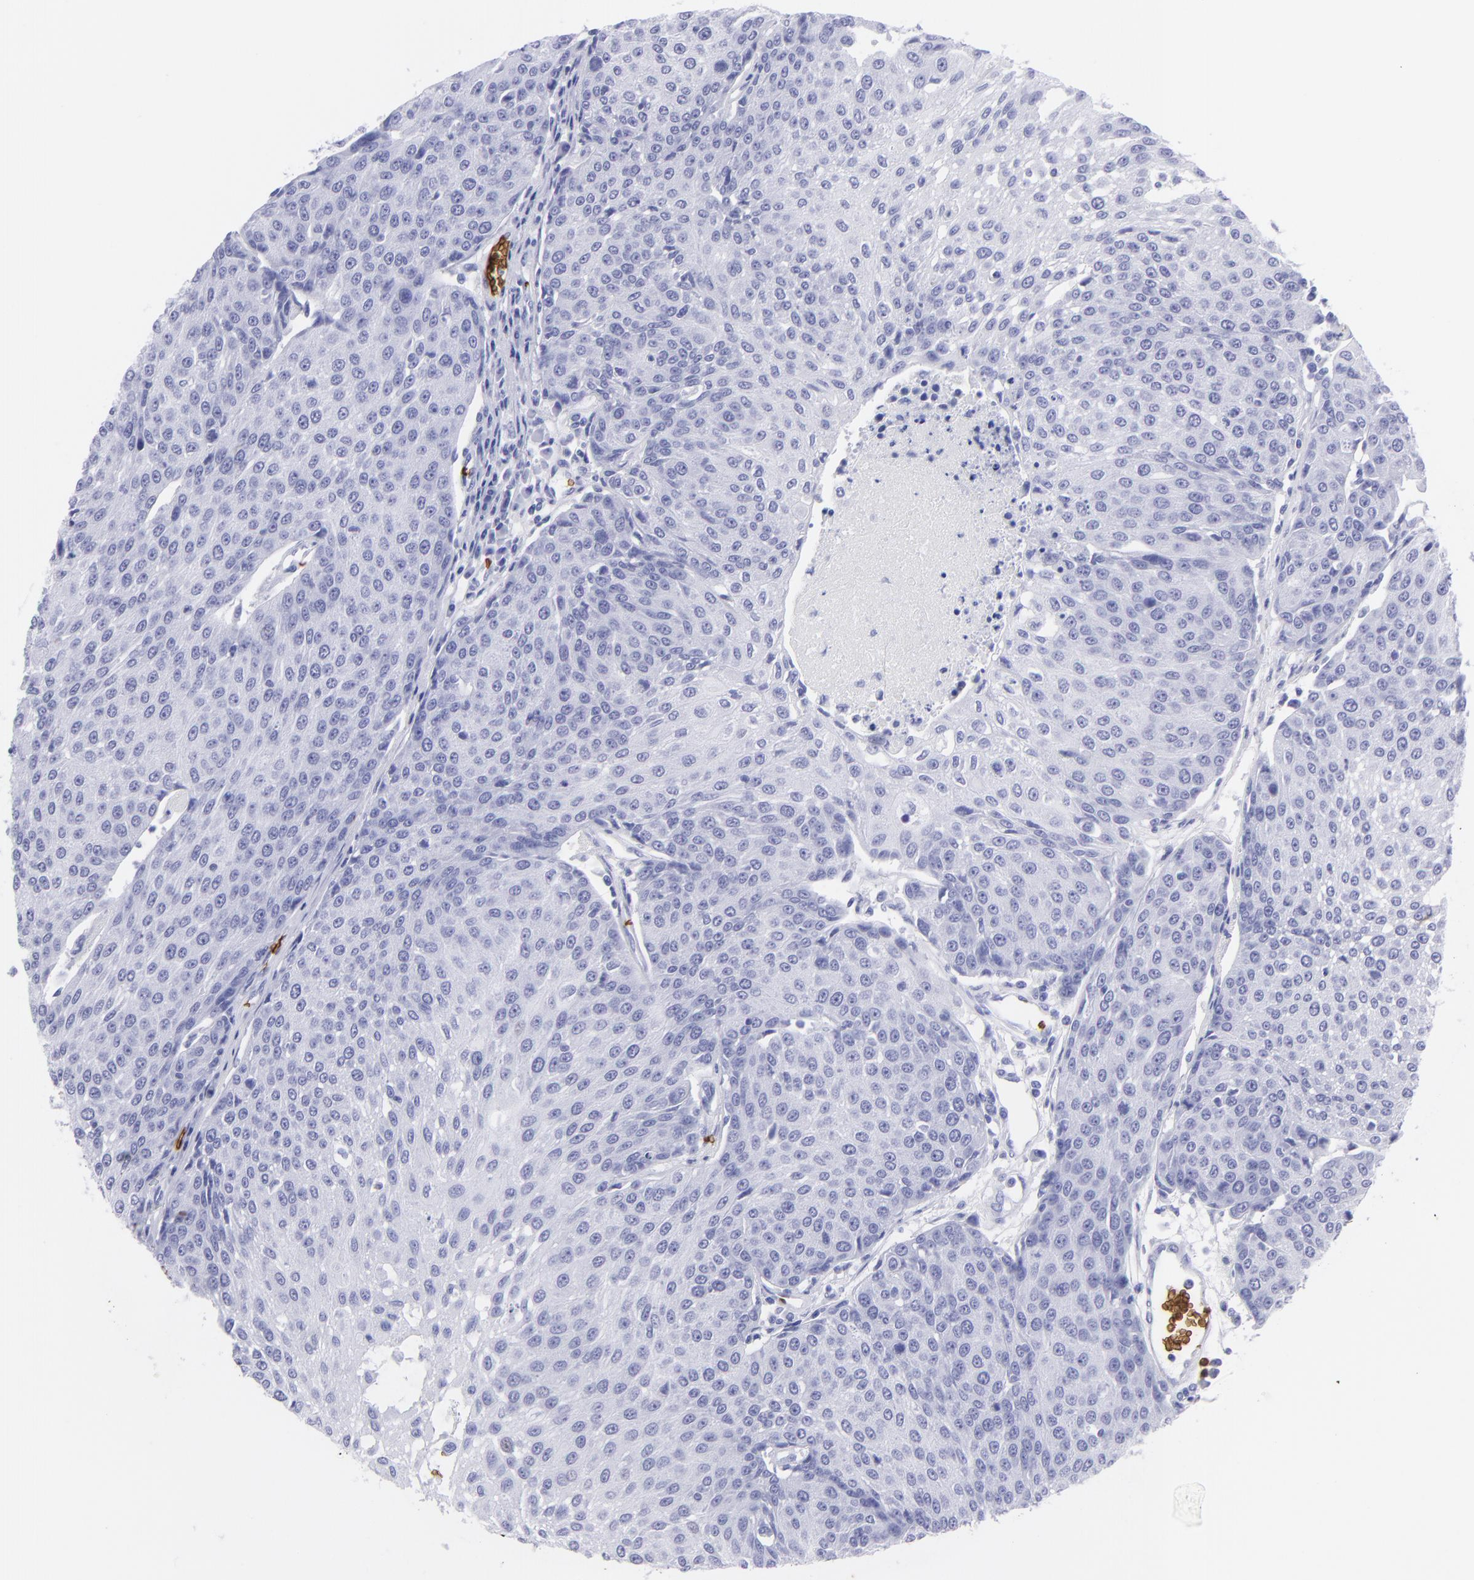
{"staining": {"intensity": "negative", "quantity": "none", "location": "none"}, "tissue": "urothelial cancer", "cell_type": "Tumor cells", "image_type": "cancer", "snomed": [{"axis": "morphology", "description": "Urothelial carcinoma, High grade"}, {"axis": "topography", "description": "Urinary bladder"}], "caption": "Protein analysis of high-grade urothelial carcinoma shows no significant staining in tumor cells.", "gene": "GYPA", "patient": {"sex": "female", "age": 85}}